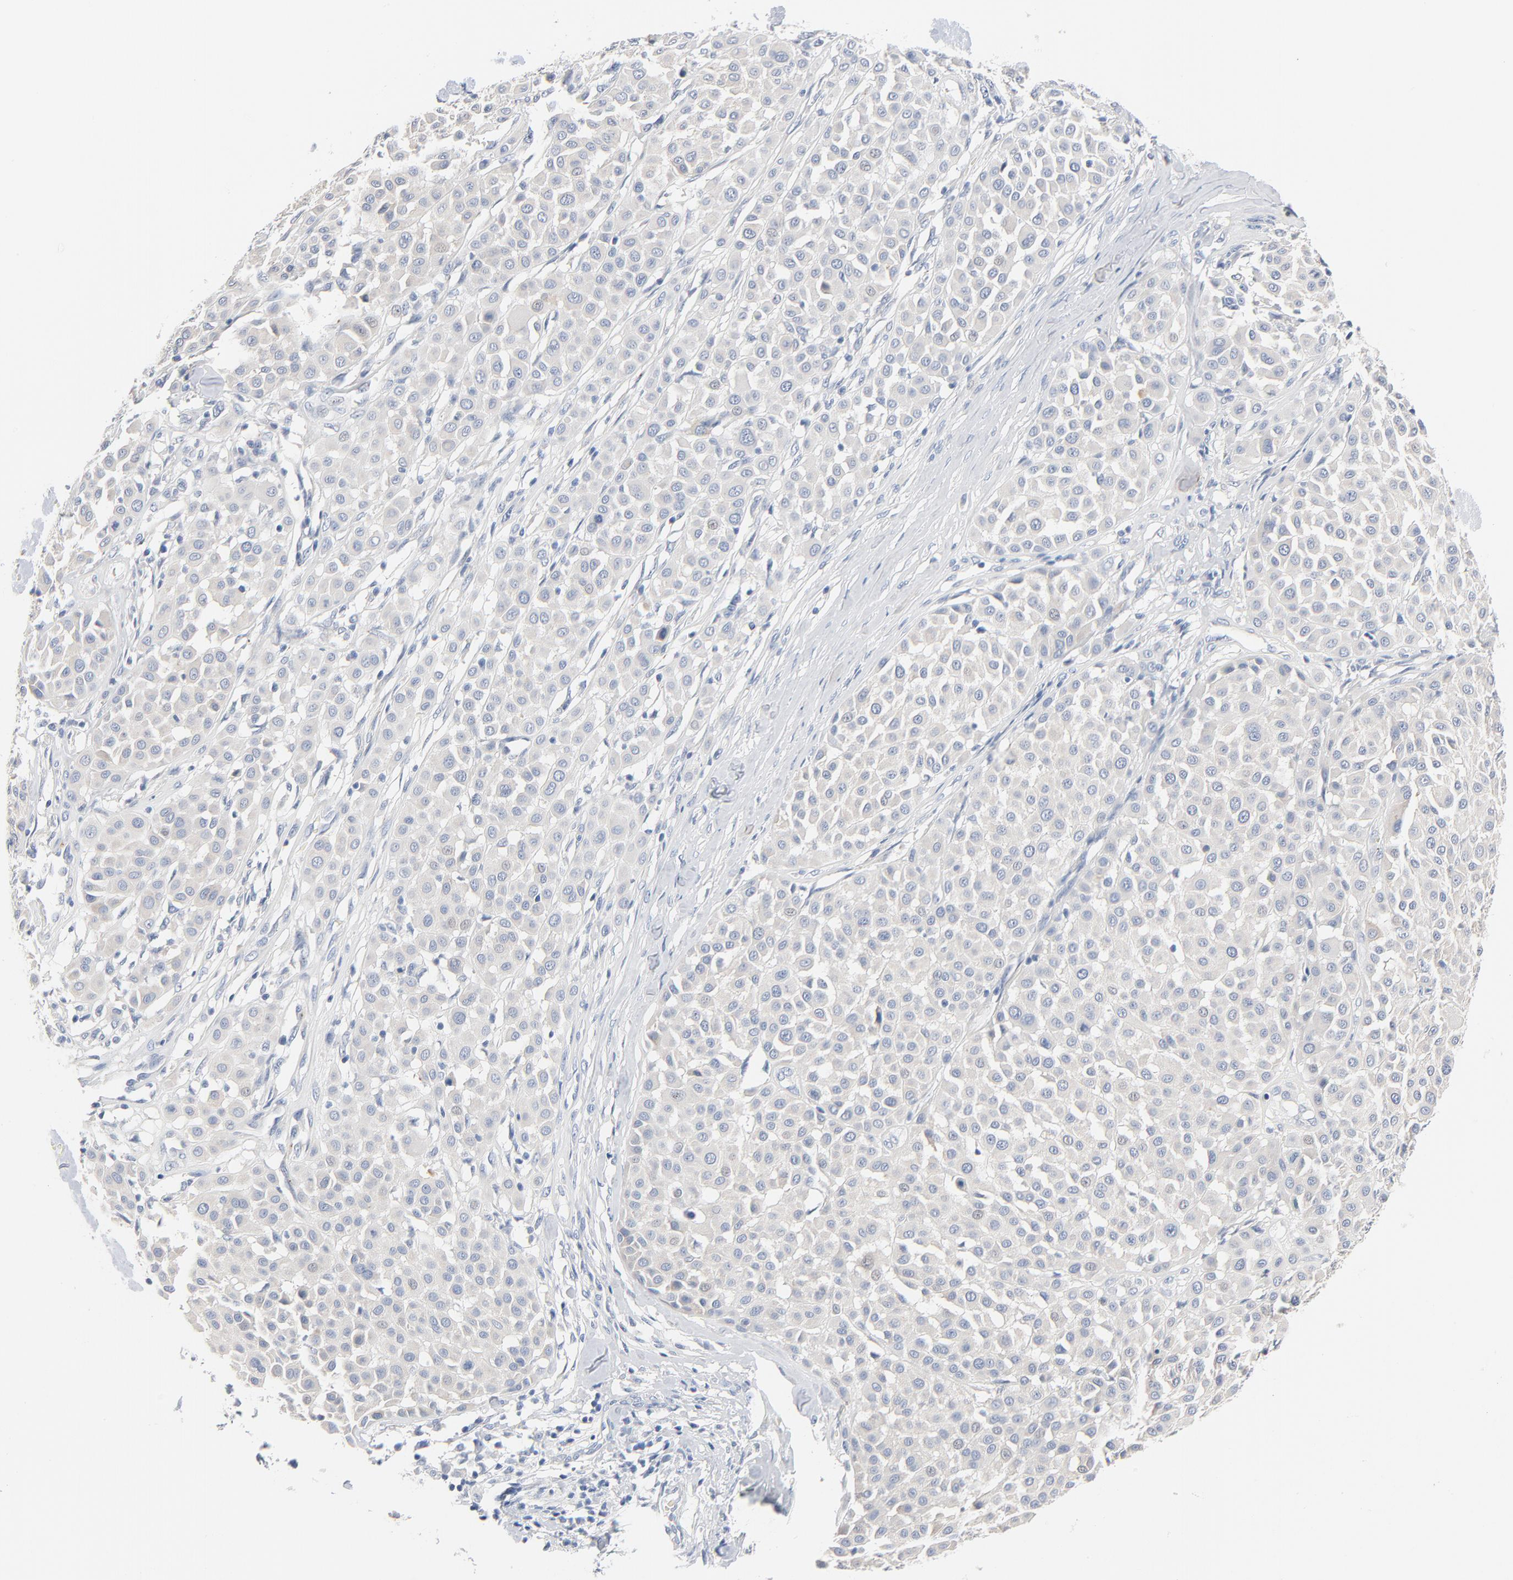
{"staining": {"intensity": "negative", "quantity": "none", "location": "none"}, "tissue": "melanoma", "cell_type": "Tumor cells", "image_type": "cancer", "snomed": [{"axis": "morphology", "description": "Malignant melanoma, Metastatic site"}, {"axis": "topography", "description": "Soft tissue"}], "caption": "Immunohistochemical staining of melanoma demonstrates no significant expression in tumor cells.", "gene": "IFT43", "patient": {"sex": "male", "age": 41}}